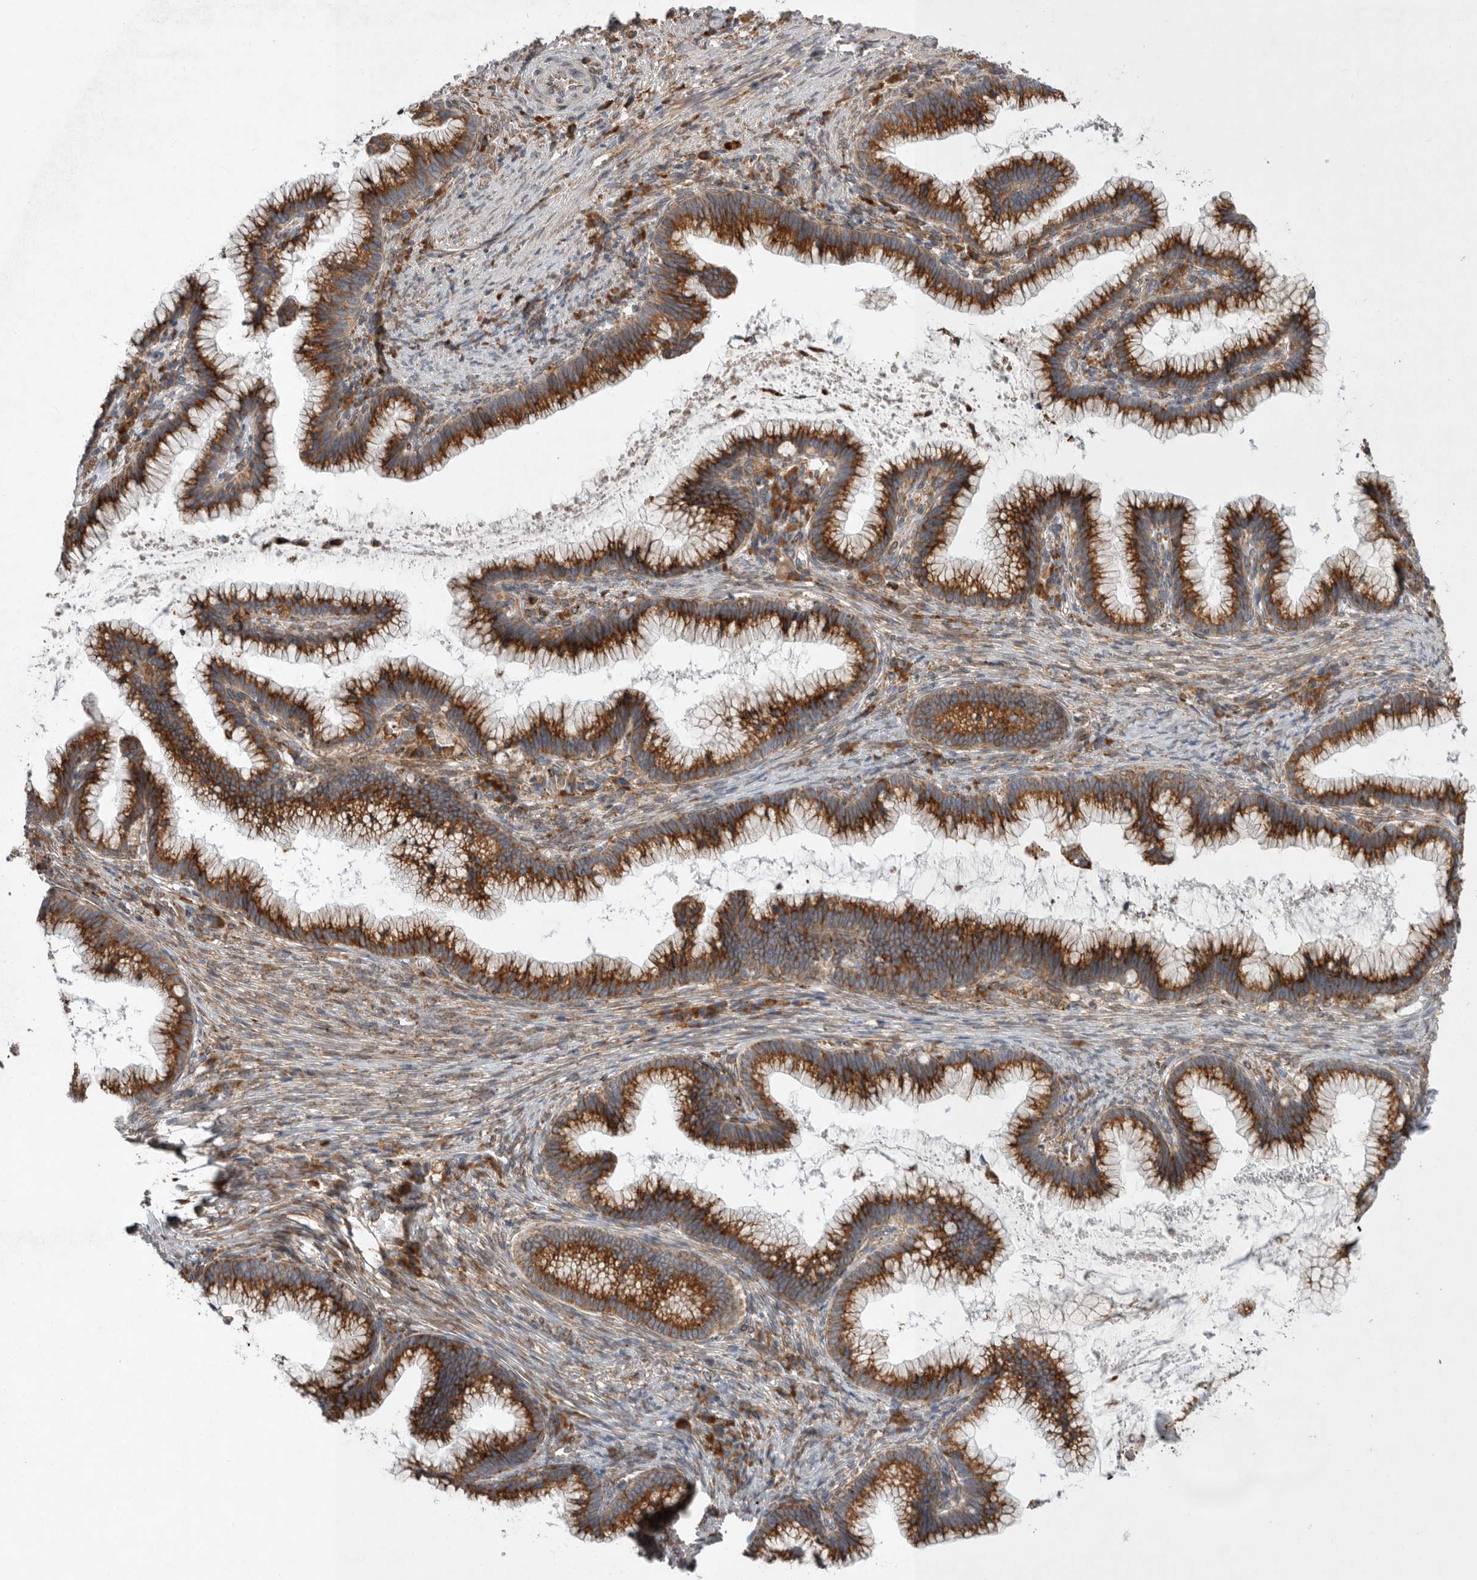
{"staining": {"intensity": "strong", "quantity": ">75%", "location": "cytoplasmic/membranous"}, "tissue": "cervical cancer", "cell_type": "Tumor cells", "image_type": "cancer", "snomed": [{"axis": "morphology", "description": "Adenocarcinoma, NOS"}, {"axis": "topography", "description": "Cervix"}], "caption": "Human cervical cancer stained with a protein marker demonstrates strong staining in tumor cells.", "gene": "GANAB", "patient": {"sex": "female", "age": 36}}